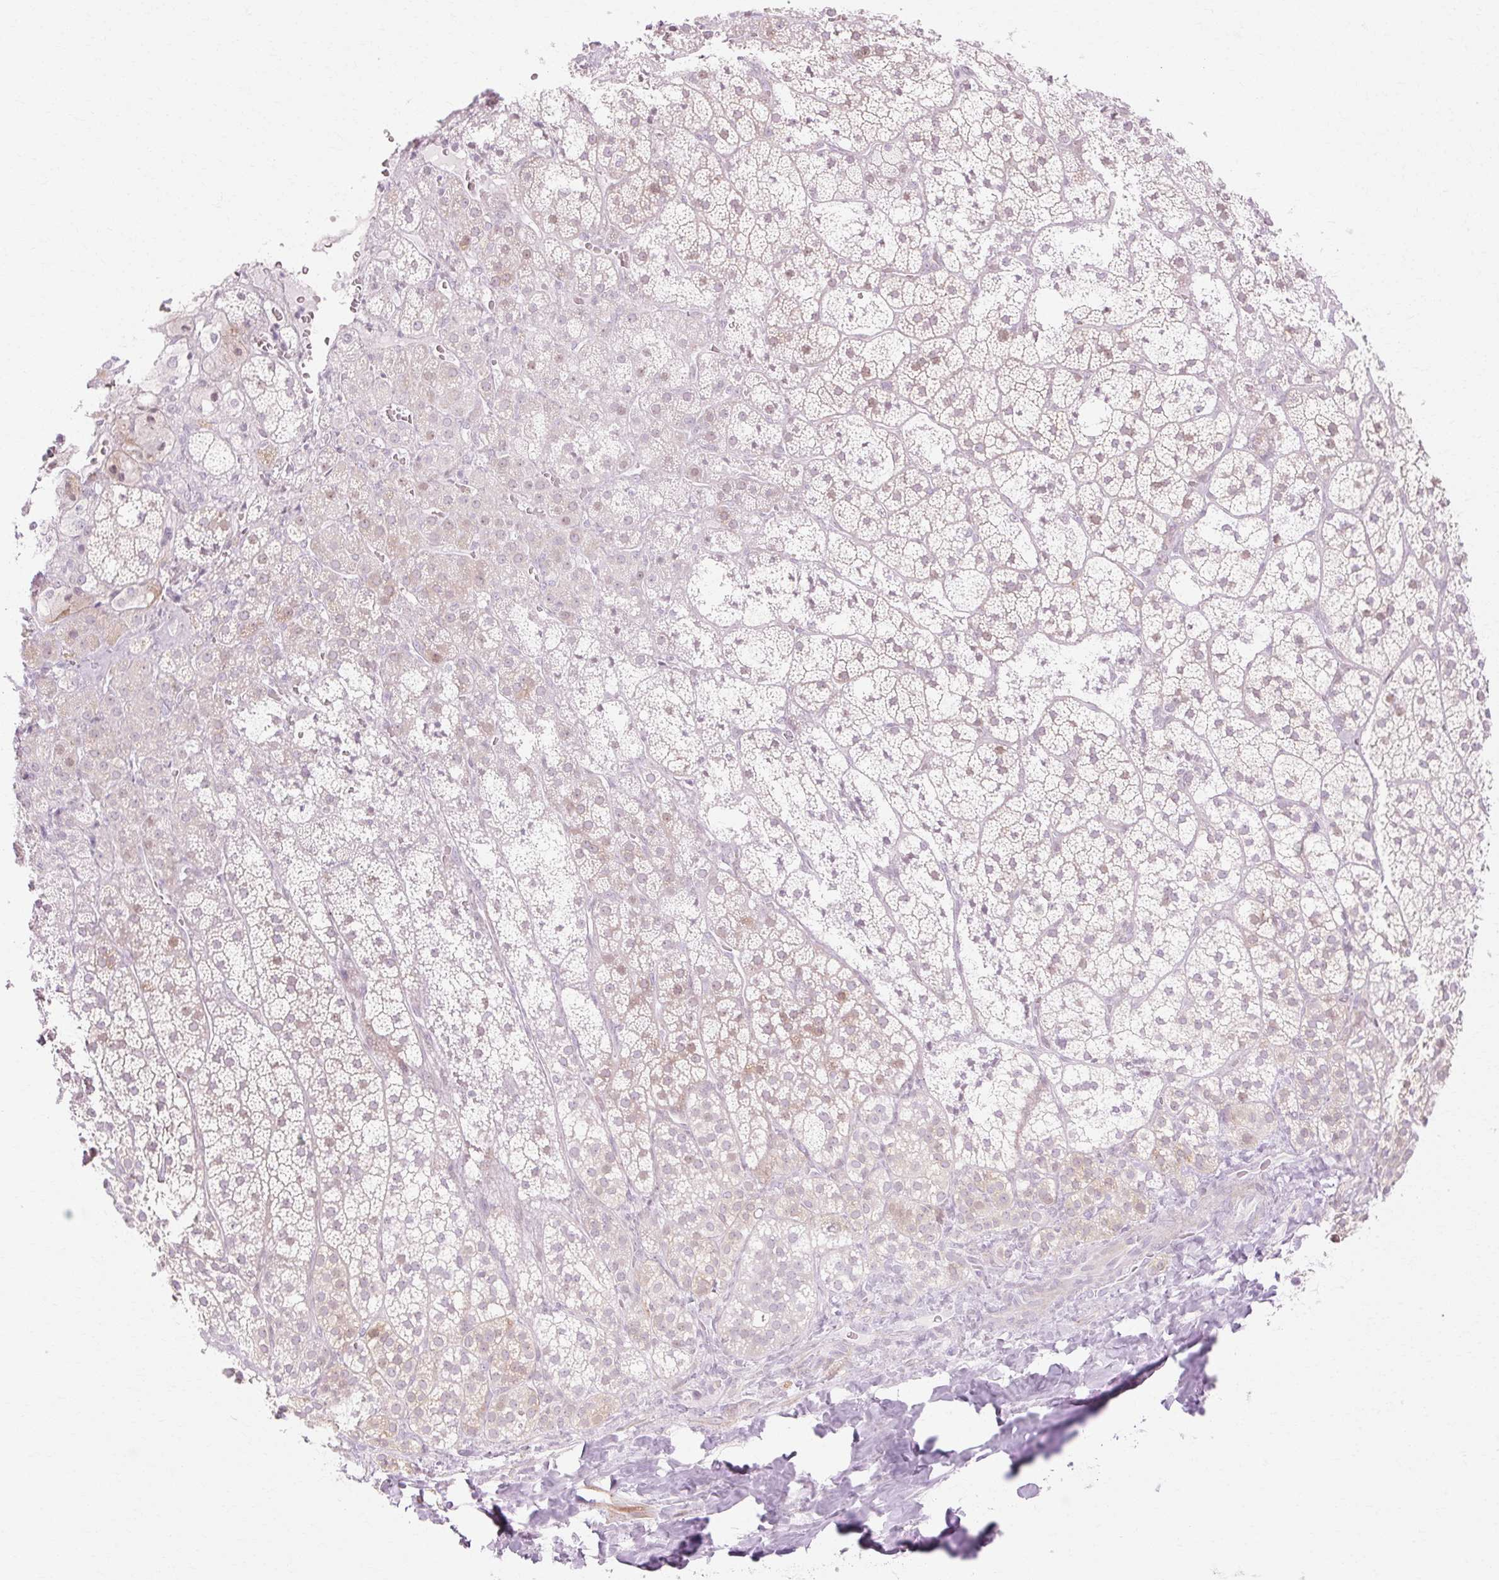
{"staining": {"intensity": "weak", "quantity": "<25%", "location": "cytoplasmic/membranous"}, "tissue": "adrenal gland", "cell_type": "Glandular cells", "image_type": "normal", "snomed": [{"axis": "morphology", "description": "Normal tissue, NOS"}, {"axis": "topography", "description": "Adrenal gland"}], "caption": "Micrograph shows no protein positivity in glandular cells of benign adrenal gland.", "gene": "C3orf49", "patient": {"sex": "male", "age": 53}}